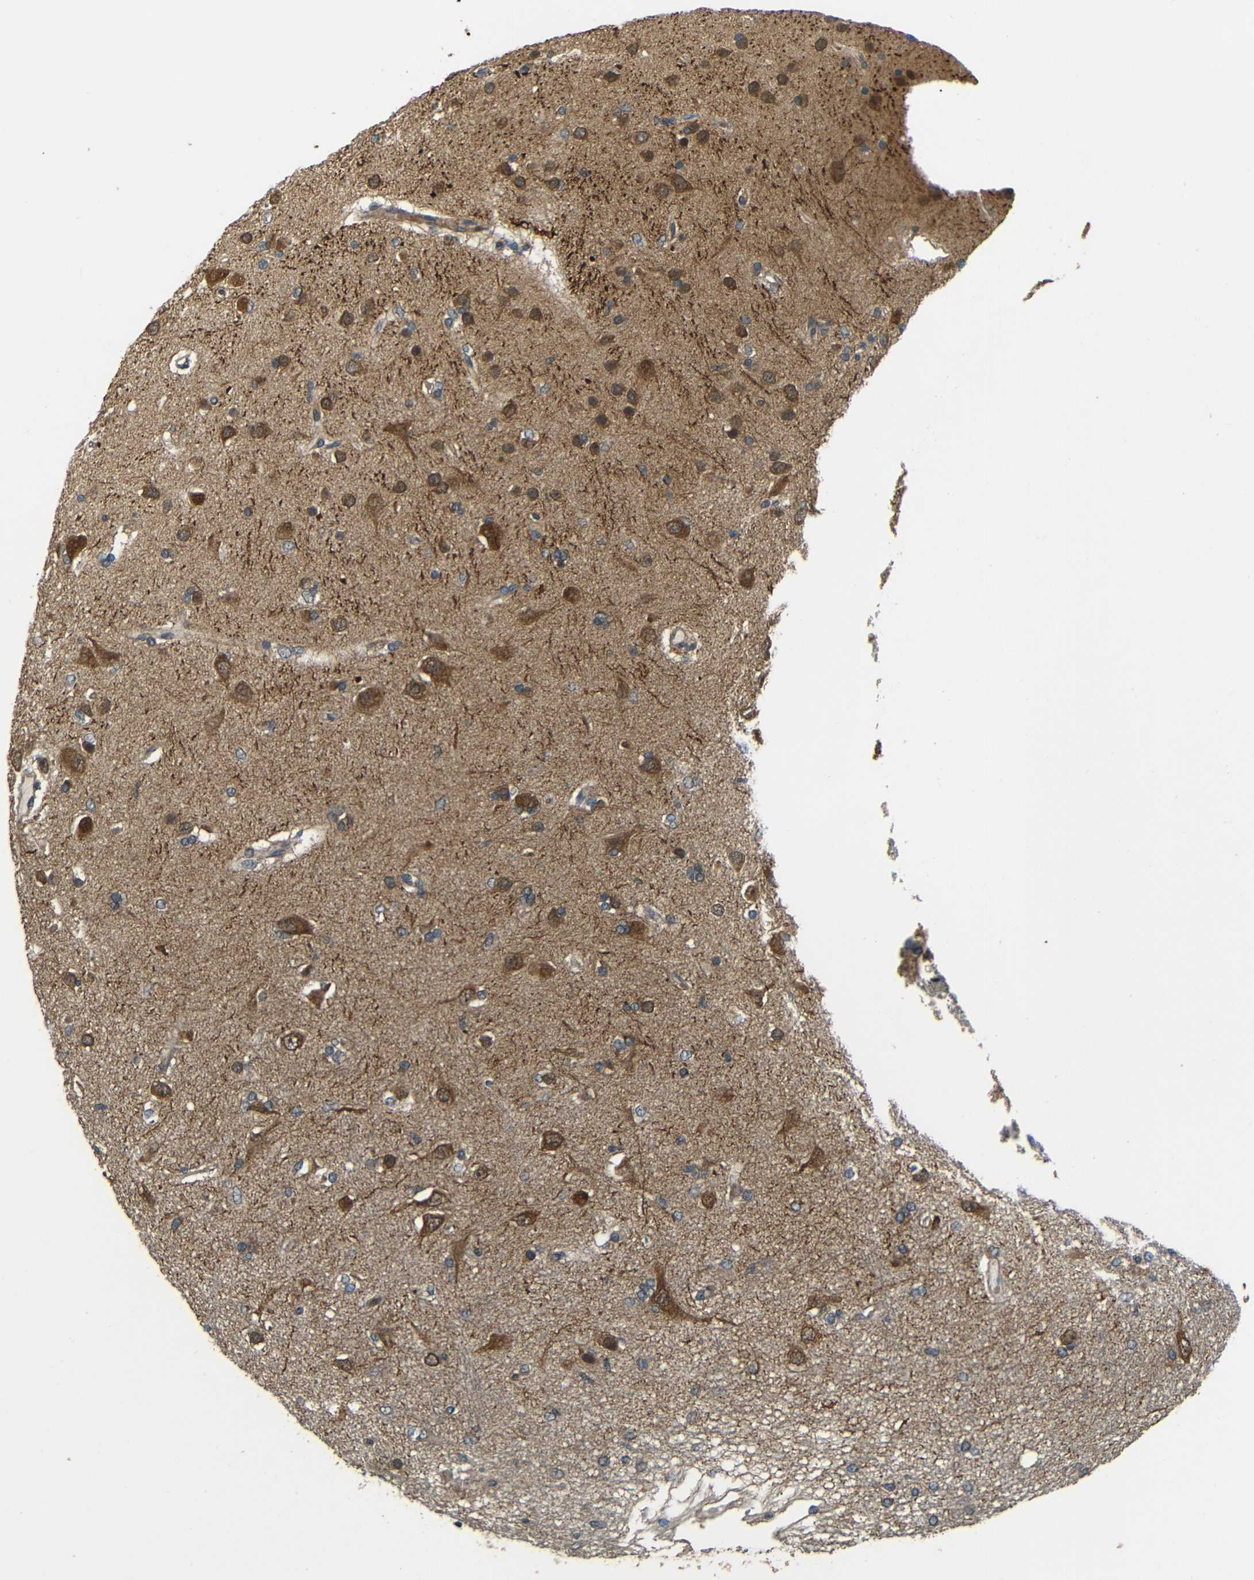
{"staining": {"intensity": "weak", "quantity": ">75%", "location": "cytoplasmic/membranous"}, "tissue": "glioma", "cell_type": "Tumor cells", "image_type": "cancer", "snomed": [{"axis": "morphology", "description": "Glioma, malignant, High grade"}, {"axis": "topography", "description": "Brain"}], "caption": "Human high-grade glioma (malignant) stained for a protein (brown) displays weak cytoplasmic/membranous positive staining in approximately >75% of tumor cells.", "gene": "EPHB2", "patient": {"sex": "female", "age": 59}}